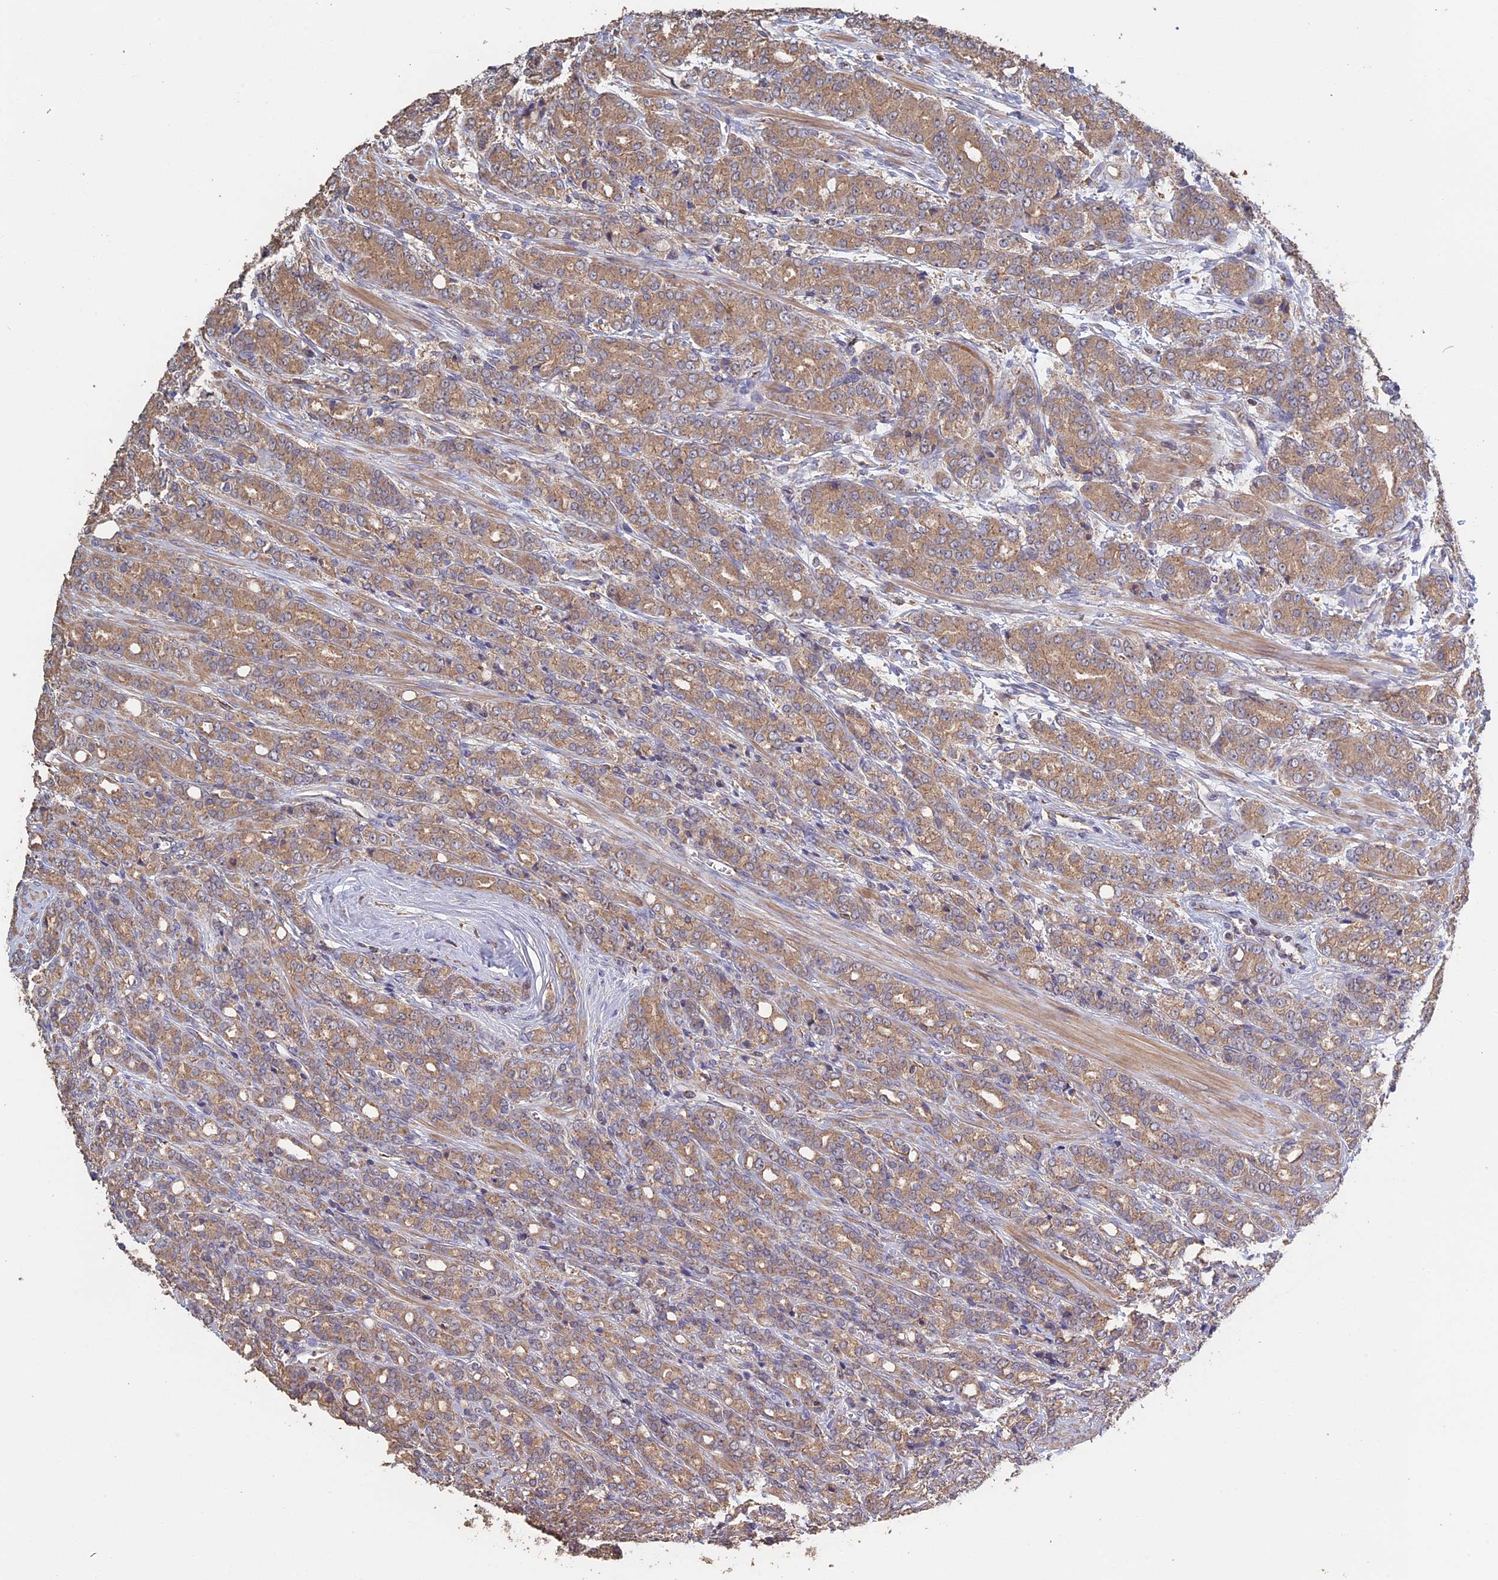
{"staining": {"intensity": "moderate", "quantity": ">75%", "location": "cytoplasmic/membranous"}, "tissue": "prostate cancer", "cell_type": "Tumor cells", "image_type": "cancer", "snomed": [{"axis": "morphology", "description": "Adenocarcinoma, High grade"}, {"axis": "topography", "description": "Prostate"}], "caption": "Immunohistochemical staining of prostate cancer (adenocarcinoma (high-grade)) displays moderate cytoplasmic/membranous protein positivity in about >75% of tumor cells.", "gene": "PIGQ", "patient": {"sex": "male", "age": 62}}